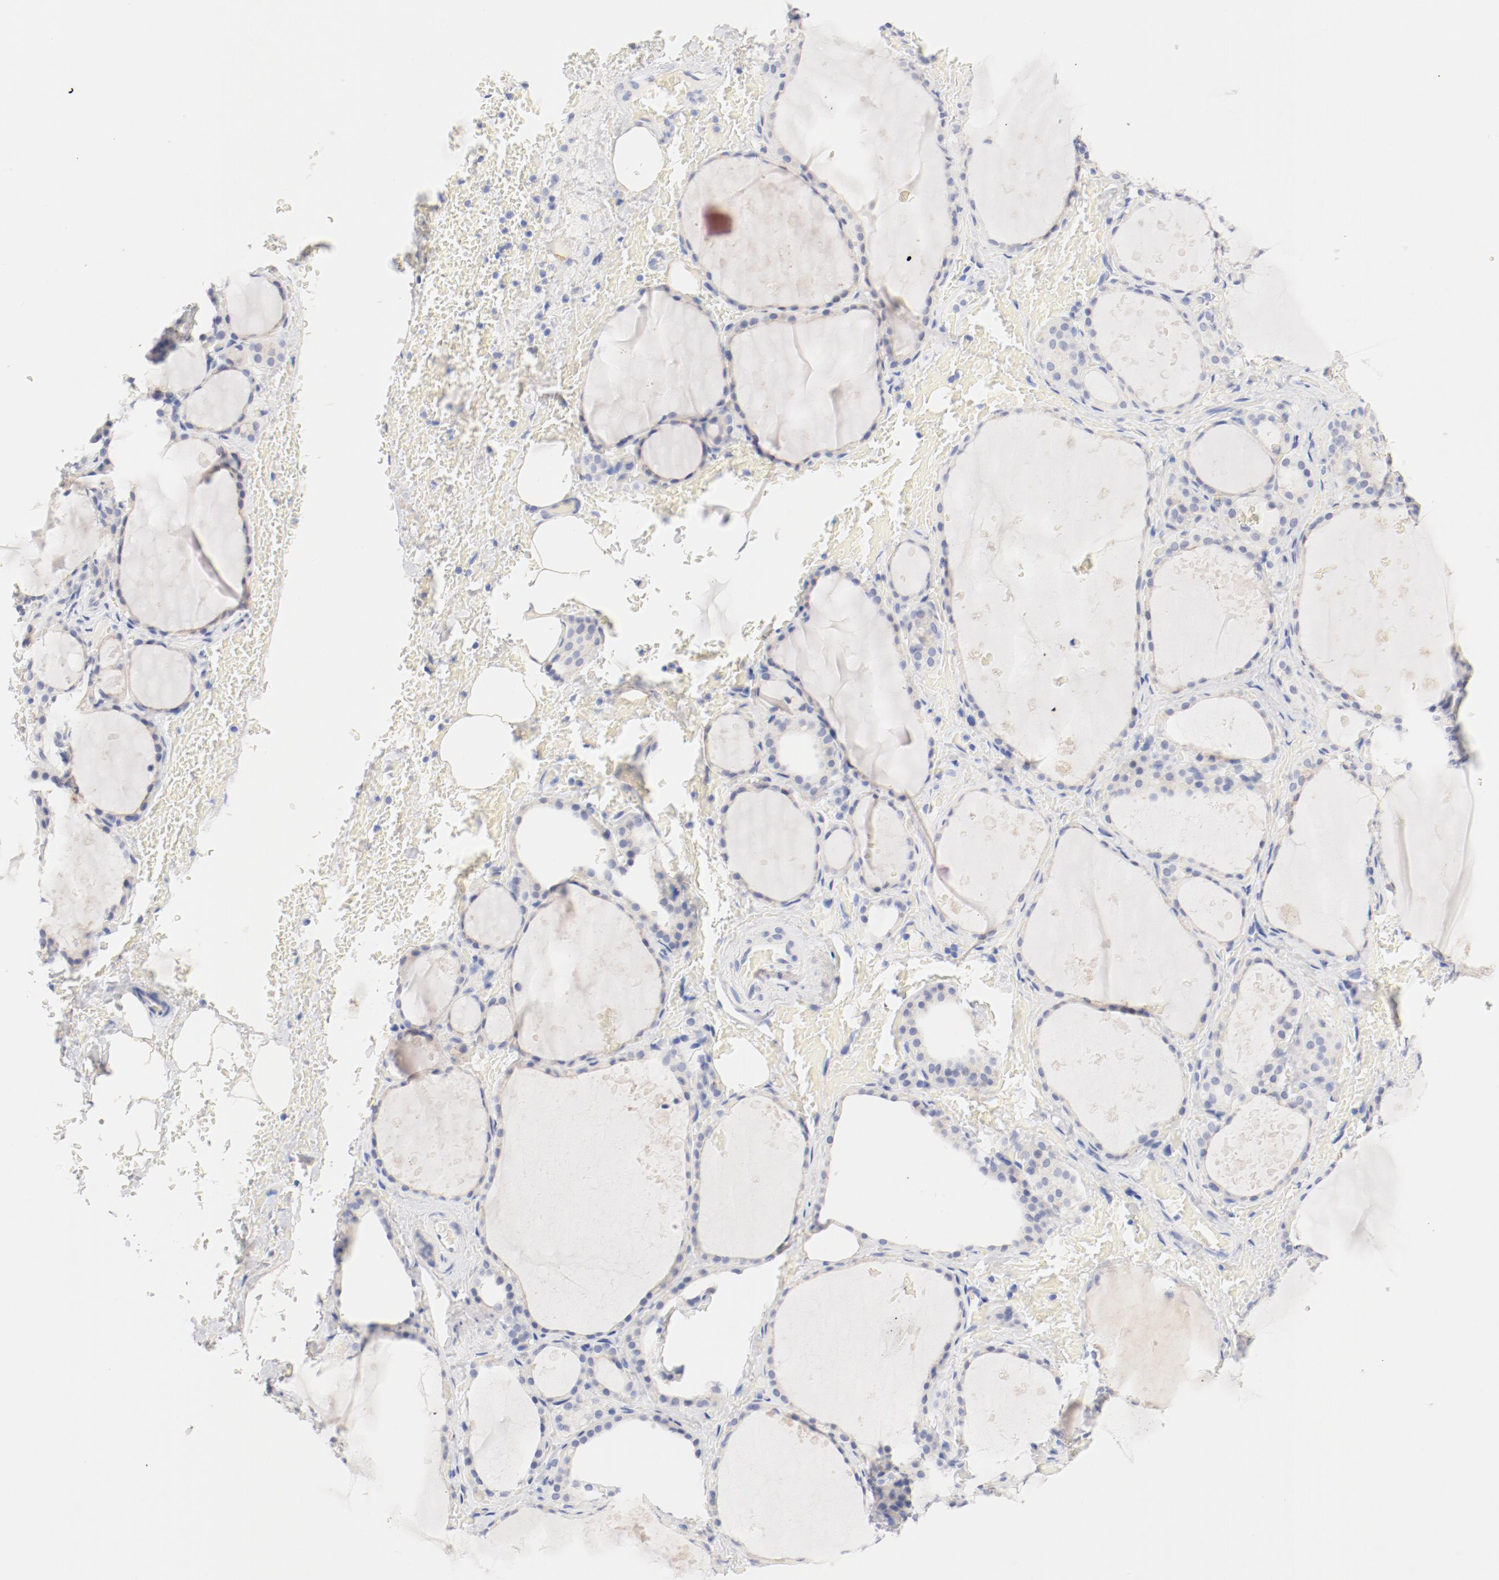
{"staining": {"intensity": "negative", "quantity": "none", "location": "none"}, "tissue": "thyroid gland", "cell_type": "Glandular cells", "image_type": "normal", "snomed": [{"axis": "morphology", "description": "Normal tissue, NOS"}, {"axis": "topography", "description": "Thyroid gland"}], "caption": "DAB immunohistochemical staining of normal thyroid gland demonstrates no significant positivity in glandular cells.", "gene": "HOMER1", "patient": {"sex": "male", "age": 61}}